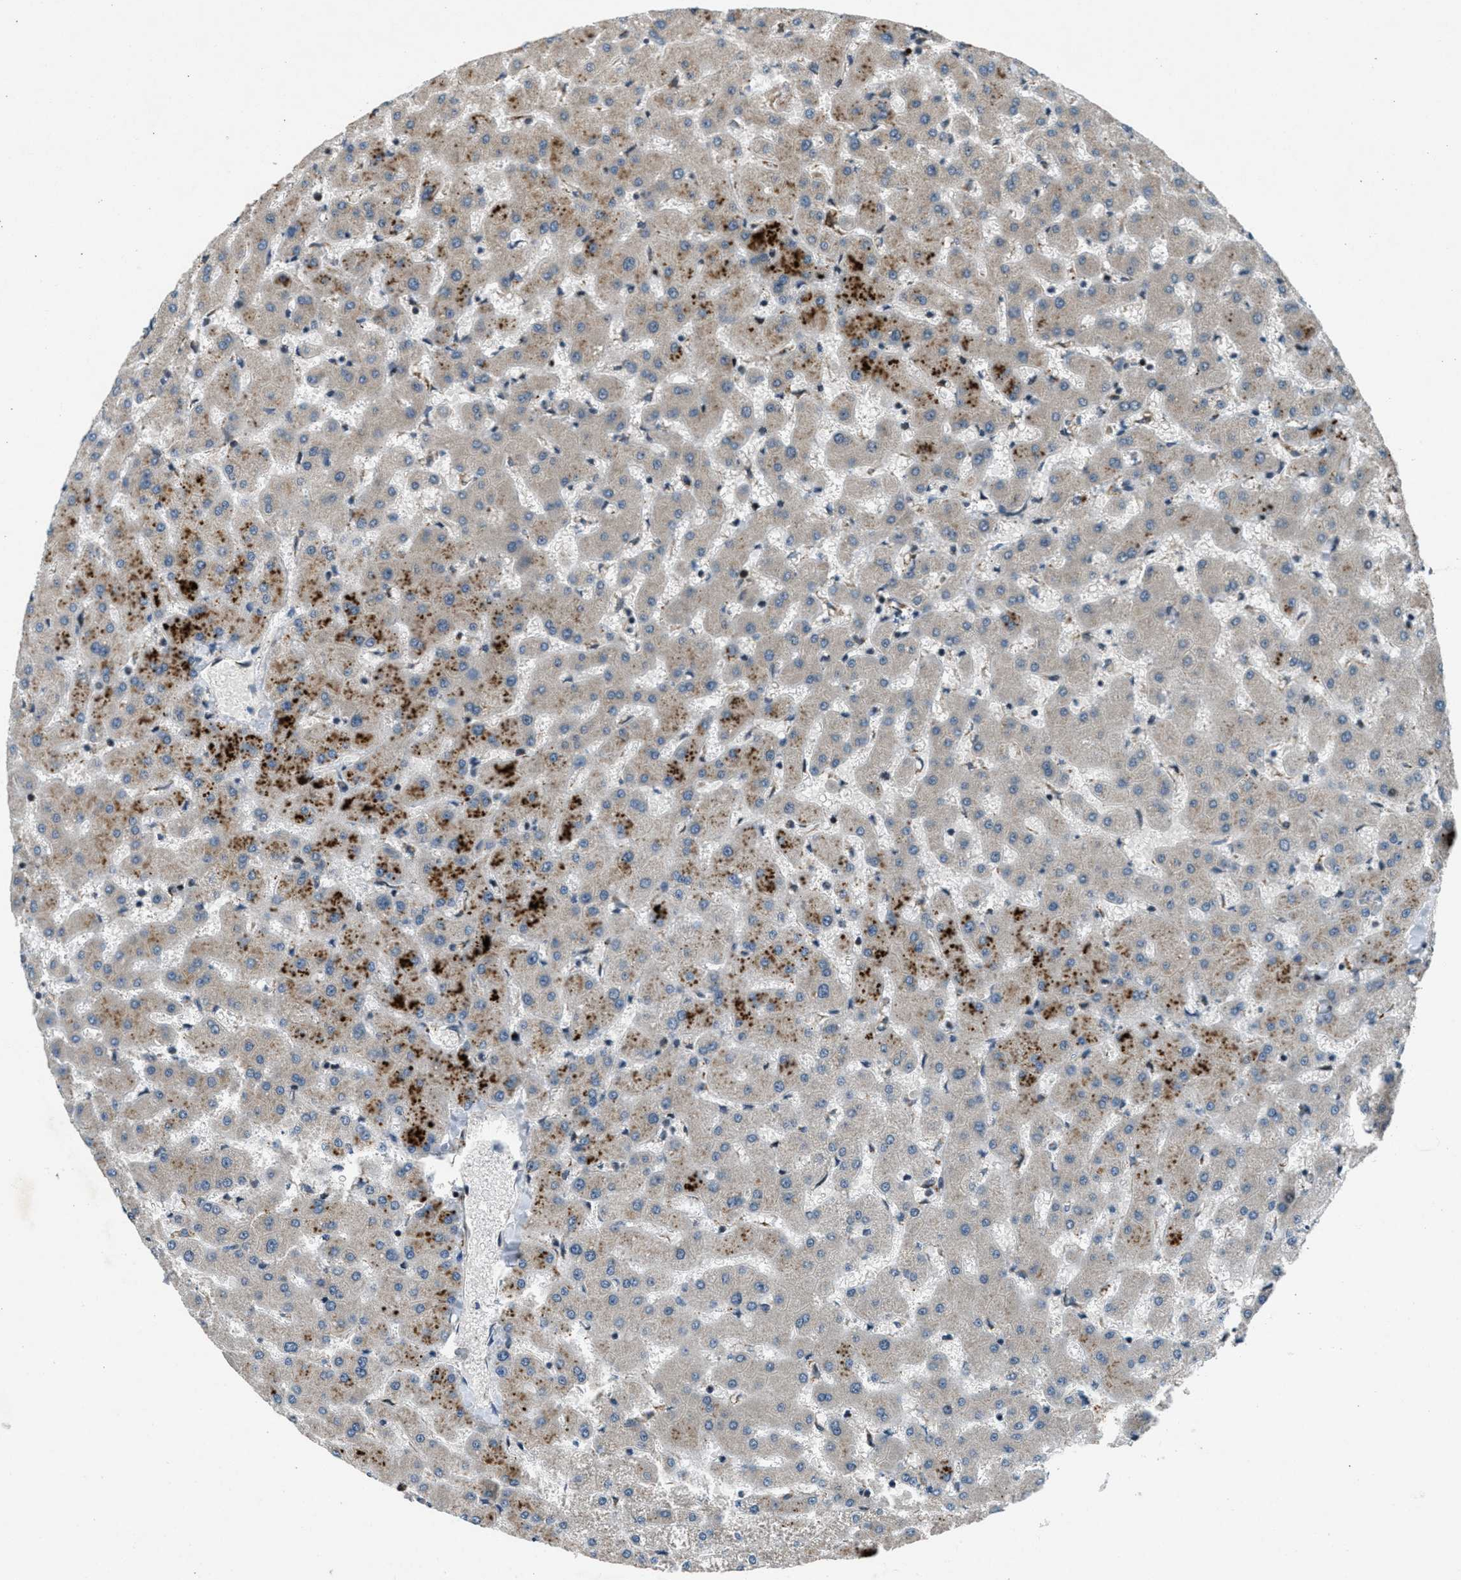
{"staining": {"intensity": "weak", "quantity": "25%-75%", "location": "cytoplasmic/membranous"}, "tissue": "liver", "cell_type": "Cholangiocytes", "image_type": "normal", "snomed": [{"axis": "morphology", "description": "Normal tissue, NOS"}, {"axis": "topography", "description": "Liver"}], "caption": "Weak cytoplasmic/membranous staining is identified in about 25%-75% of cholangiocytes in normal liver. Immunohistochemistry stains the protein of interest in brown and the nuclei are stained blue.", "gene": "CLEC2D", "patient": {"sex": "female", "age": 63}}